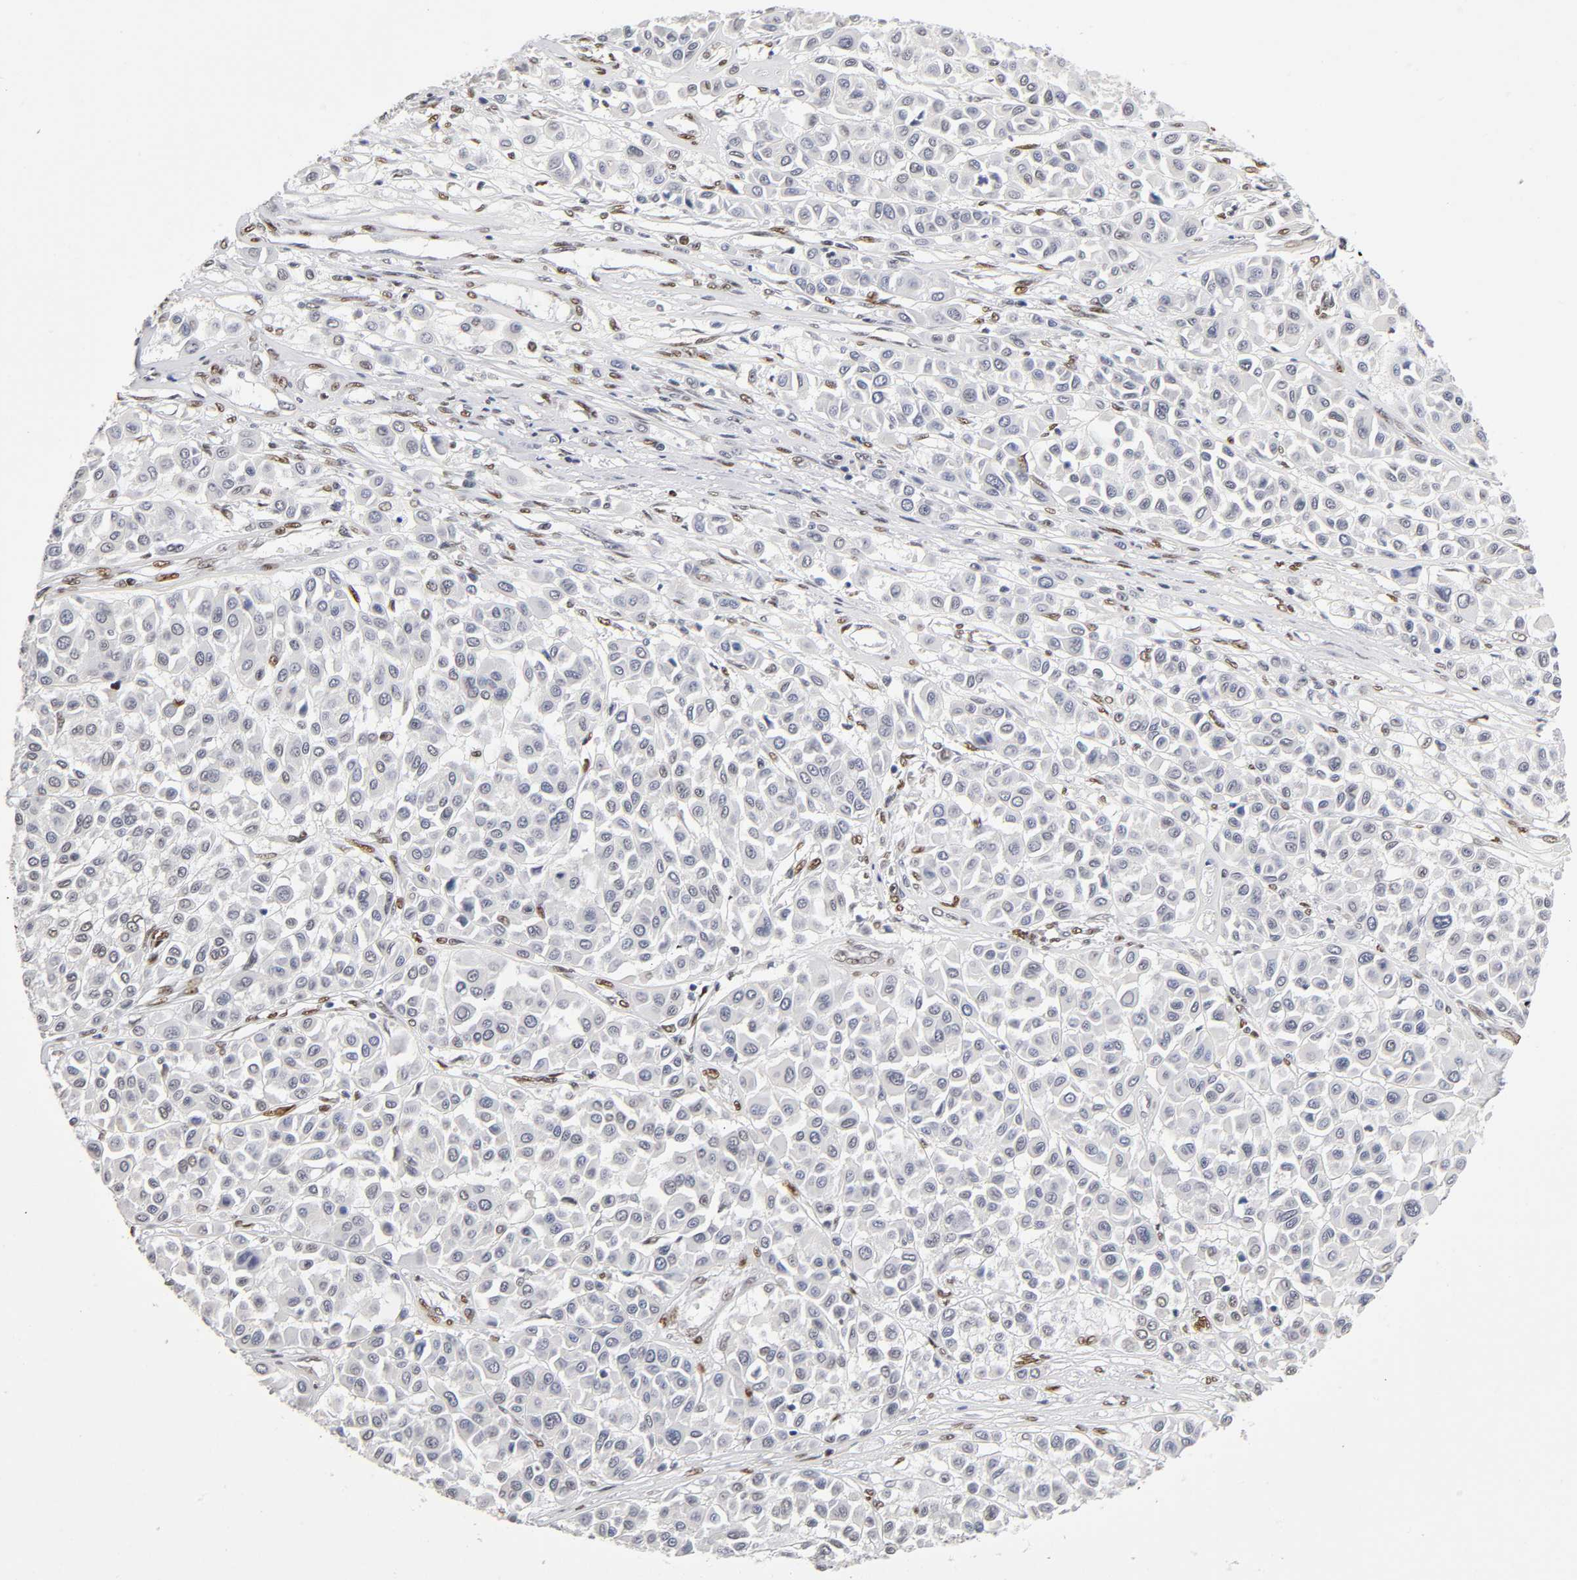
{"staining": {"intensity": "negative", "quantity": "none", "location": "none"}, "tissue": "melanoma", "cell_type": "Tumor cells", "image_type": "cancer", "snomed": [{"axis": "morphology", "description": "Malignant melanoma, Metastatic site"}, {"axis": "topography", "description": "Soft tissue"}], "caption": "High magnification brightfield microscopy of melanoma stained with DAB (3,3'-diaminobenzidine) (brown) and counterstained with hematoxylin (blue): tumor cells show no significant positivity.", "gene": "NR3C1", "patient": {"sex": "male", "age": 41}}